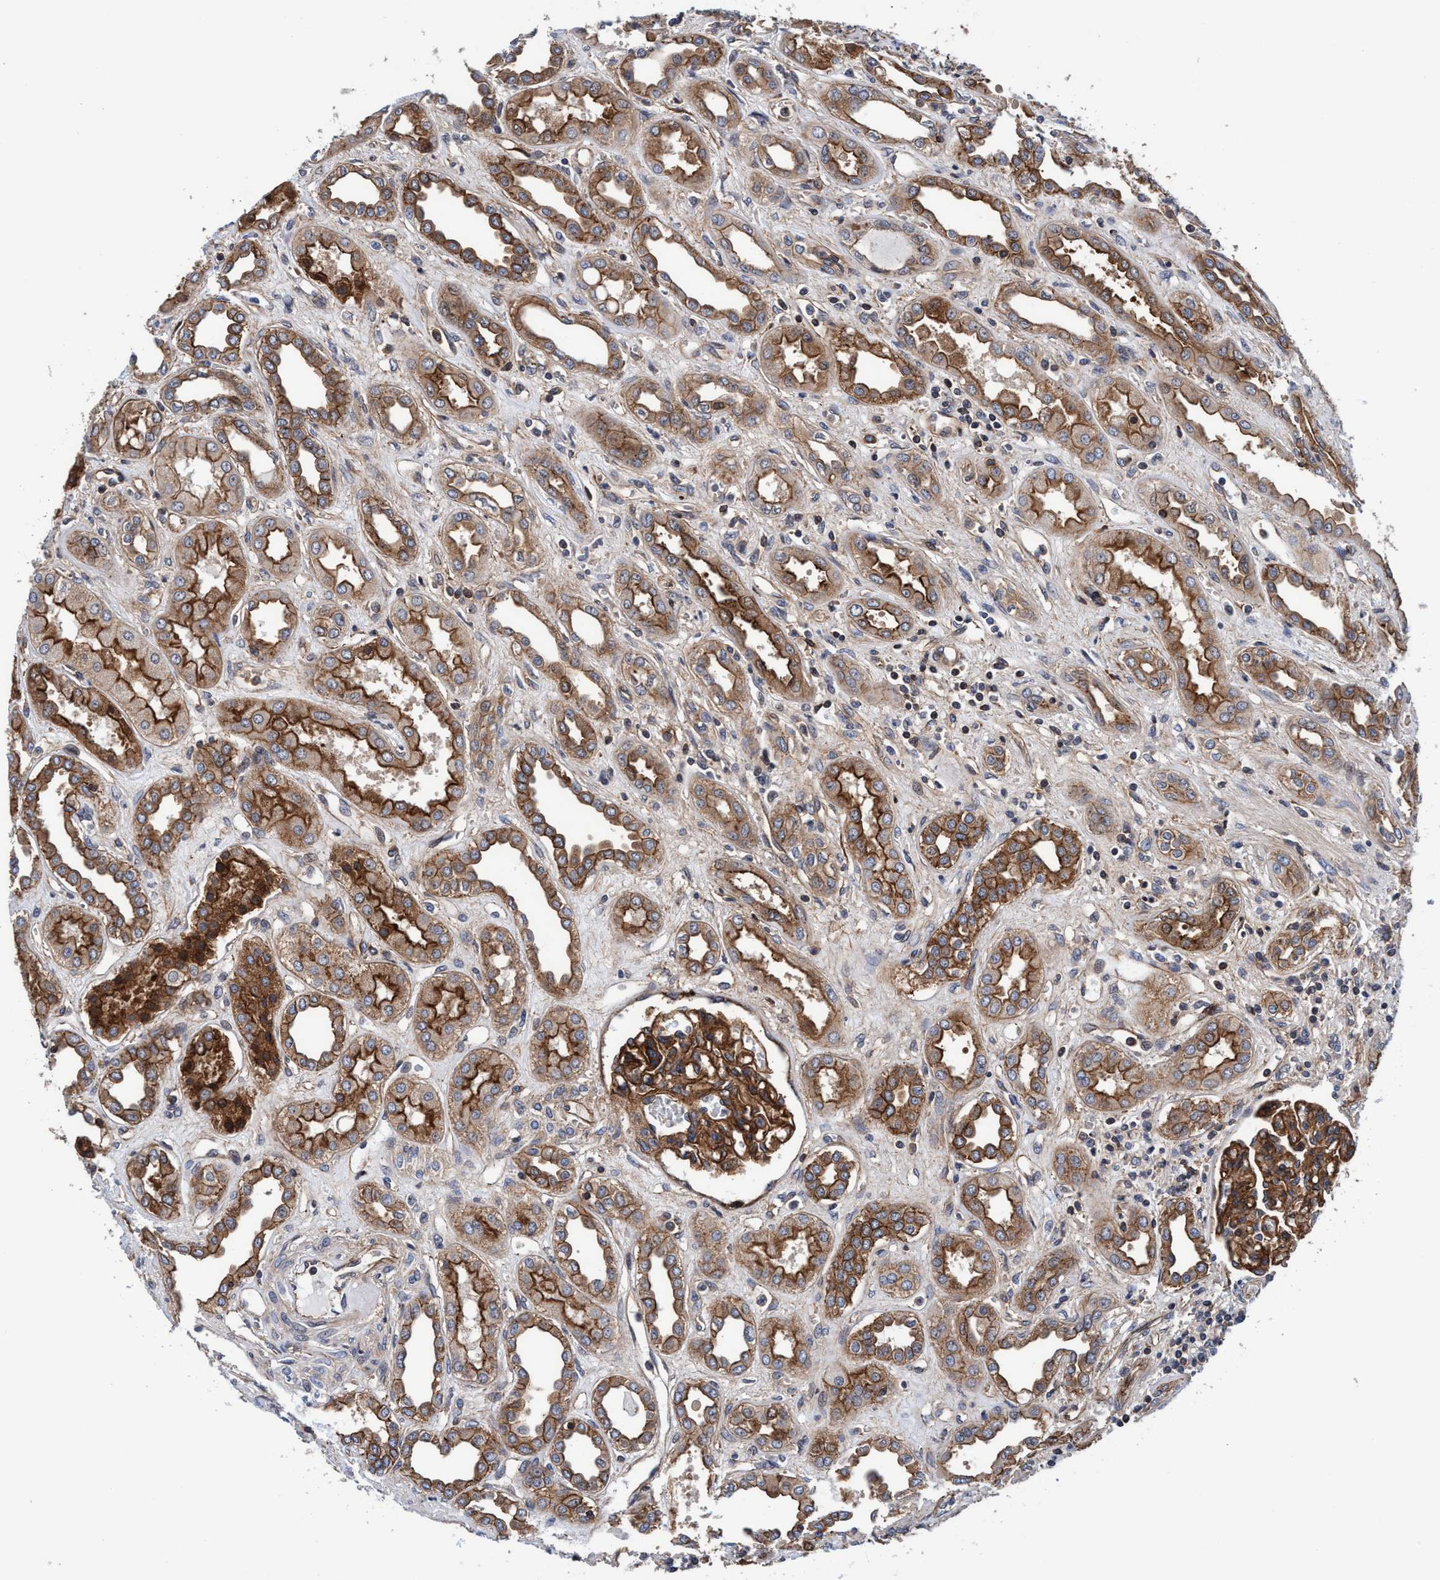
{"staining": {"intensity": "strong", "quantity": ">75%", "location": "cytoplasmic/membranous"}, "tissue": "kidney", "cell_type": "Cells in glomeruli", "image_type": "normal", "snomed": [{"axis": "morphology", "description": "Normal tissue, NOS"}, {"axis": "topography", "description": "Kidney"}], "caption": "Immunohistochemistry histopathology image of benign kidney: kidney stained using IHC shows high levels of strong protein expression localized specifically in the cytoplasmic/membranous of cells in glomeruli, appearing as a cytoplasmic/membranous brown color.", "gene": "MCM3AP", "patient": {"sex": "male", "age": 59}}